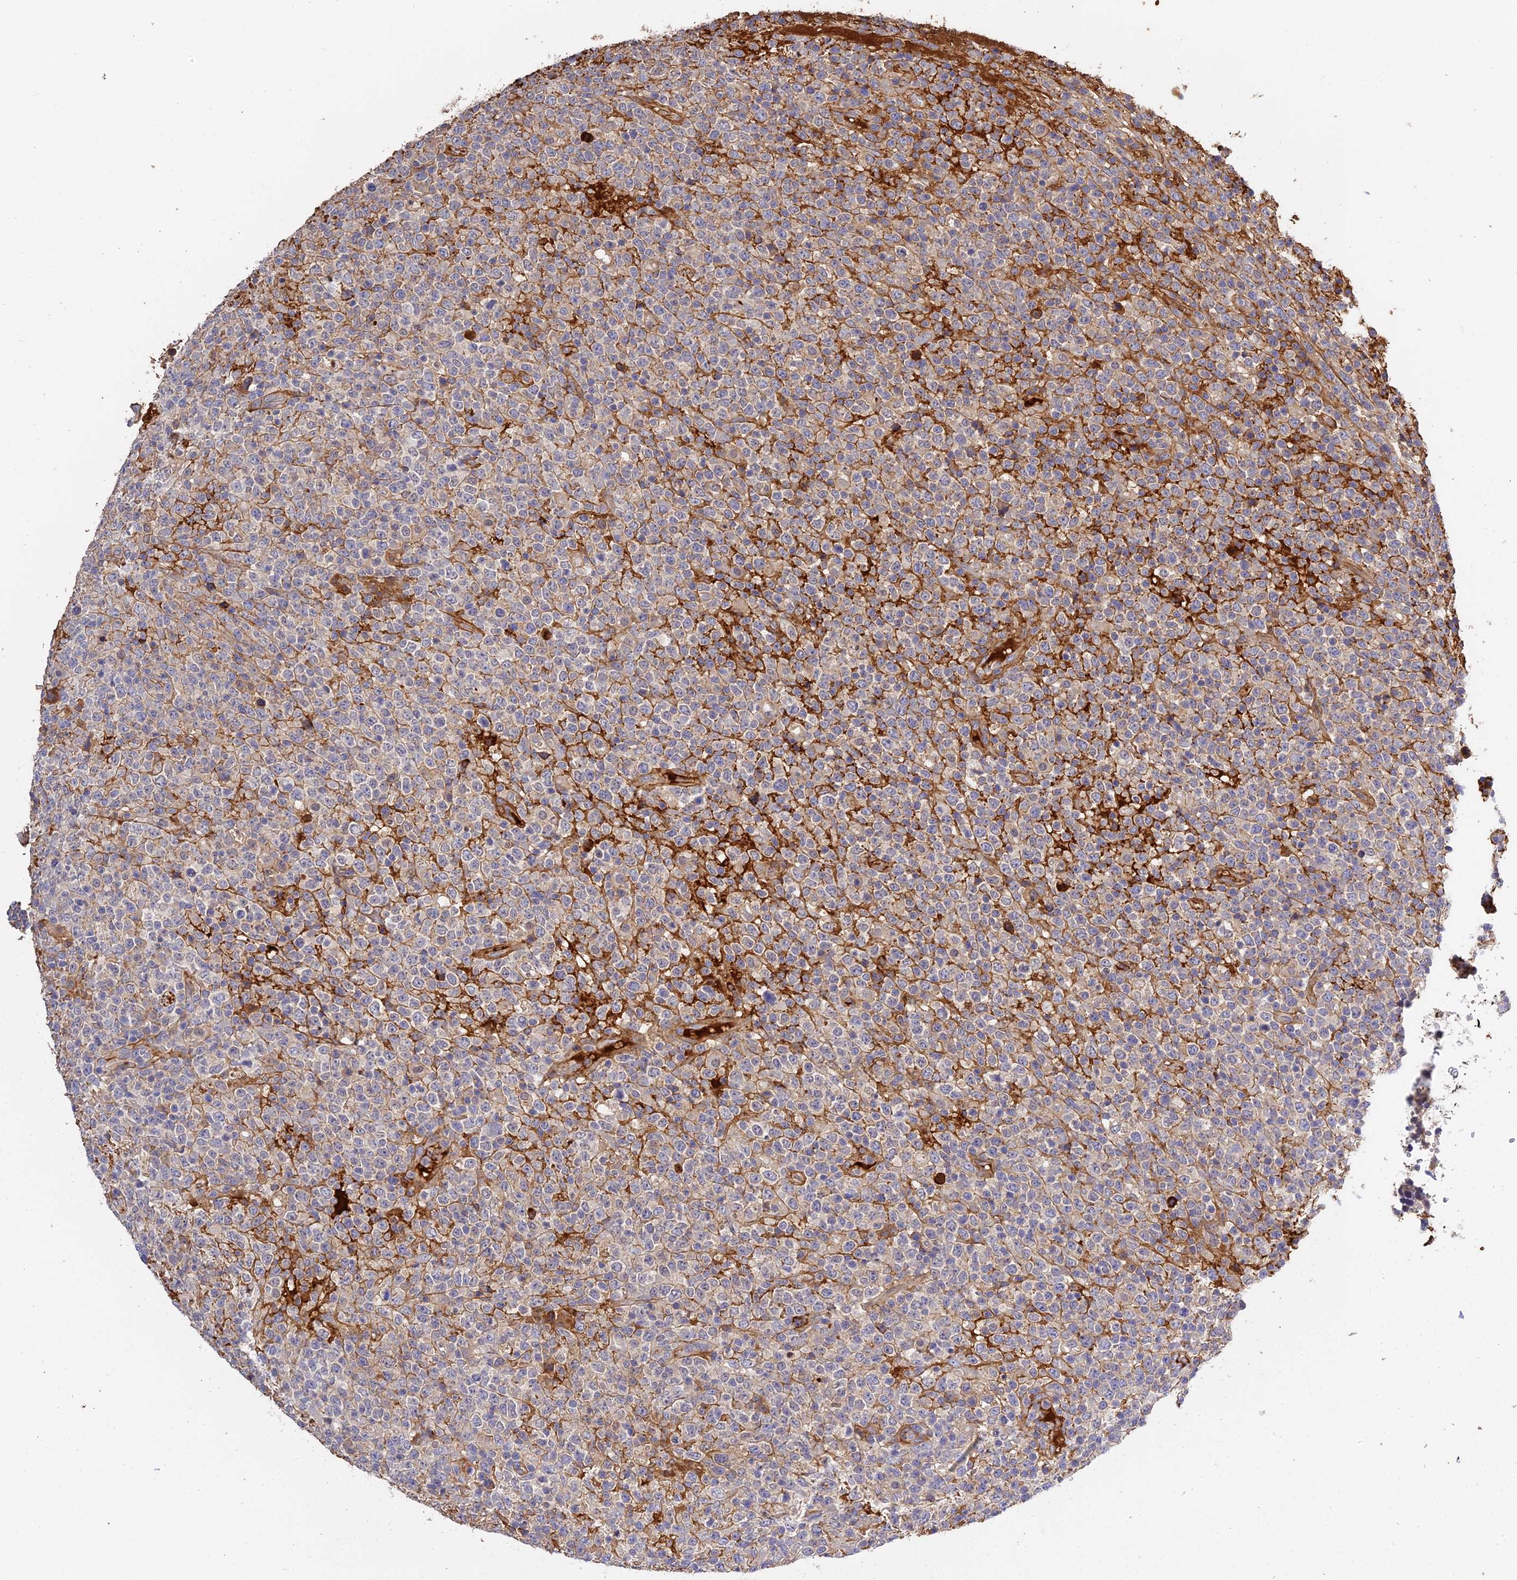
{"staining": {"intensity": "negative", "quantity": "none", "location": "none"}, "tissue": "lymphoma", "cell_type": "Tumor cells", "image_type": "cancer", "snomed": [{"axis": "morphology", "description": "Malignant lymphoma, non-Hodgkin's type, High grade"}, {"axis": "topography", "description": "Colon"}], "caption": "This is an IHC photomicrograph of human lymphoma. There is no positivity in tumor cells.", "gene": "PZP", "patient": {"sex": "female", "age": 53}}